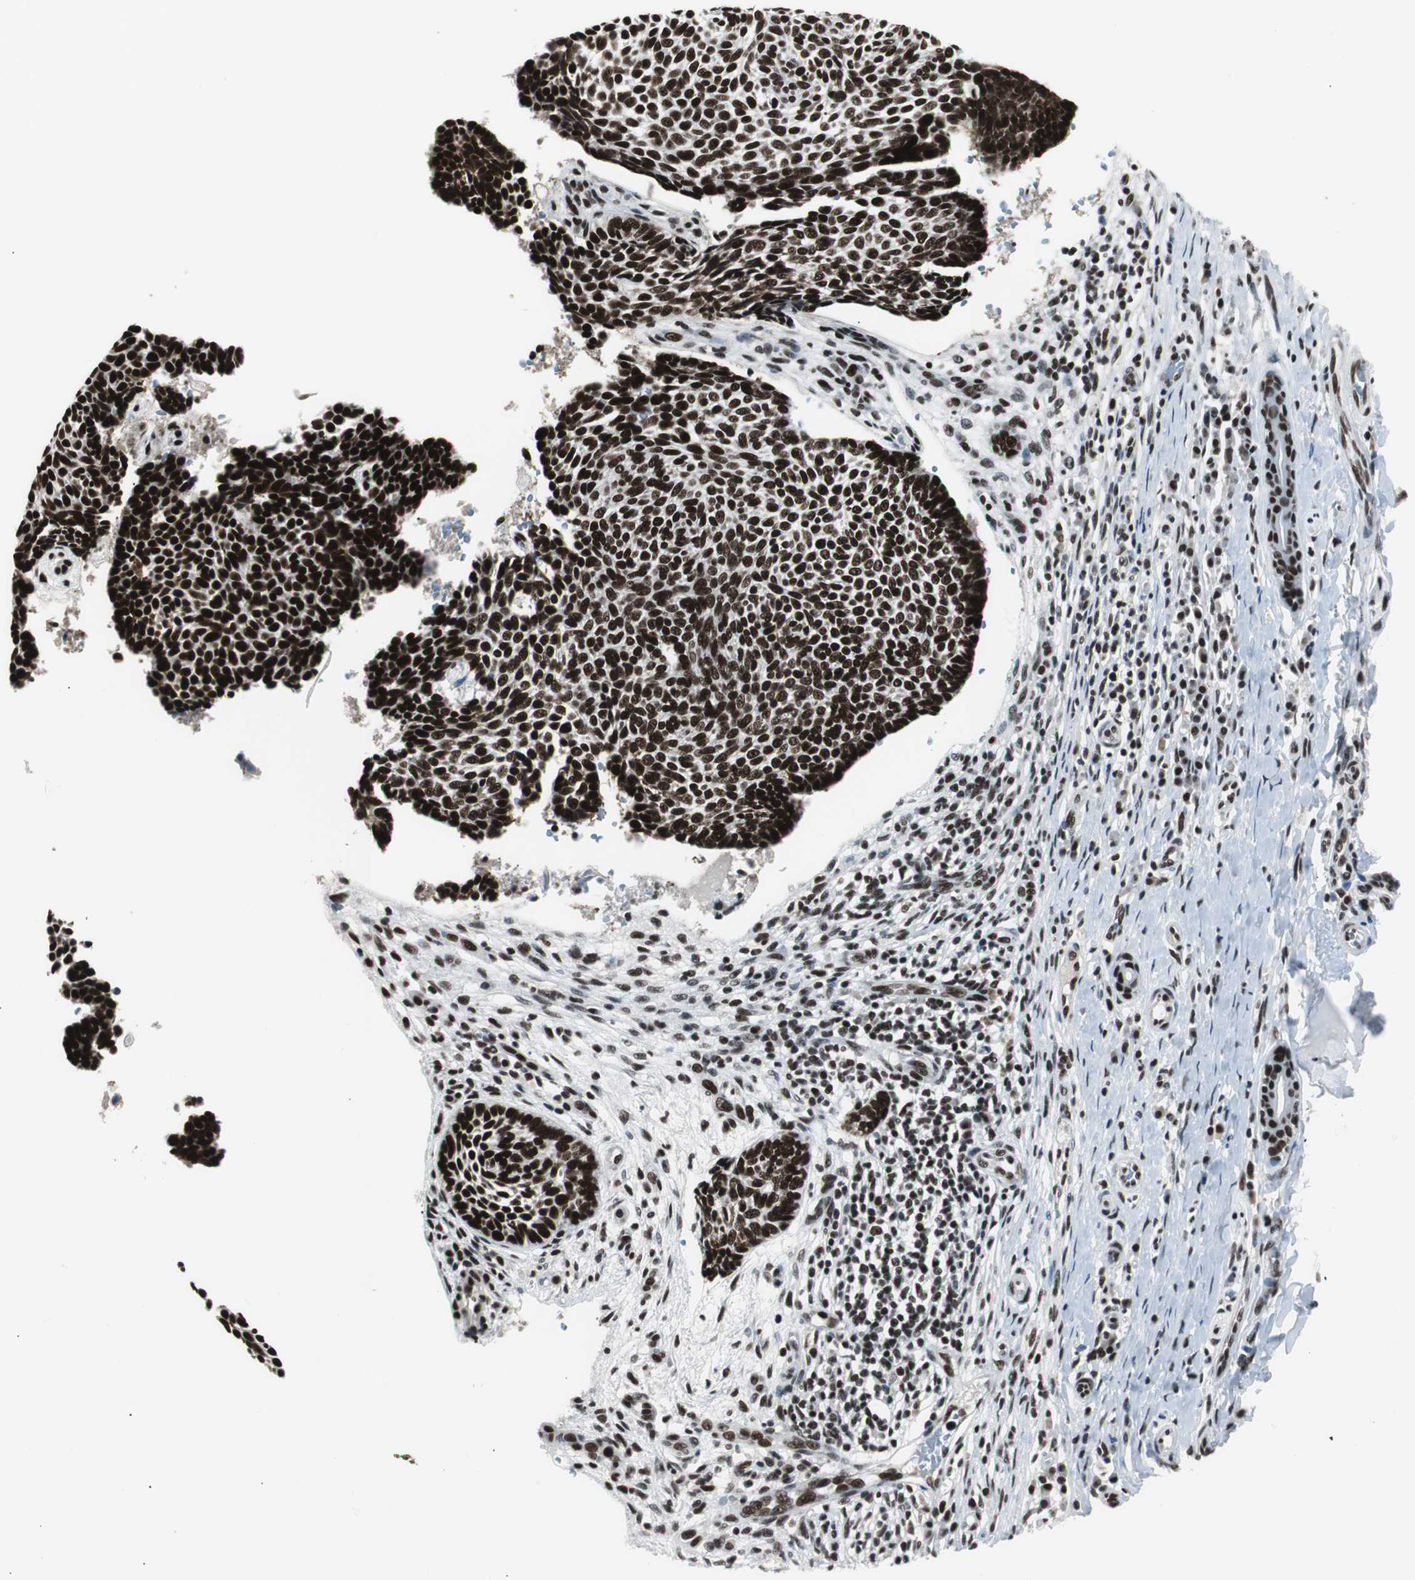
{"staining": {"intensity": "strong", "quantity": ">75%", "location": "nuclear"}, "tissue": "skin cancer", "cell_type": "Tumor cells", "image_type": "cancer", "snomed": [{"axis": "morphology", "description": "Normal tissue, NOS"}, {"axis": "morphology", "description": "Basal cell carcinoma"}, {"axis": "topography", "description": "Skin"}], "caption": "Skin cancer (basal cell carcinoma) stained with immunohistochemistry exhibits strong nuclear staining in approximately >75% of tumor cells.", "gene": "XRCC1", "patient": {"sex": "male", "age": 87}}